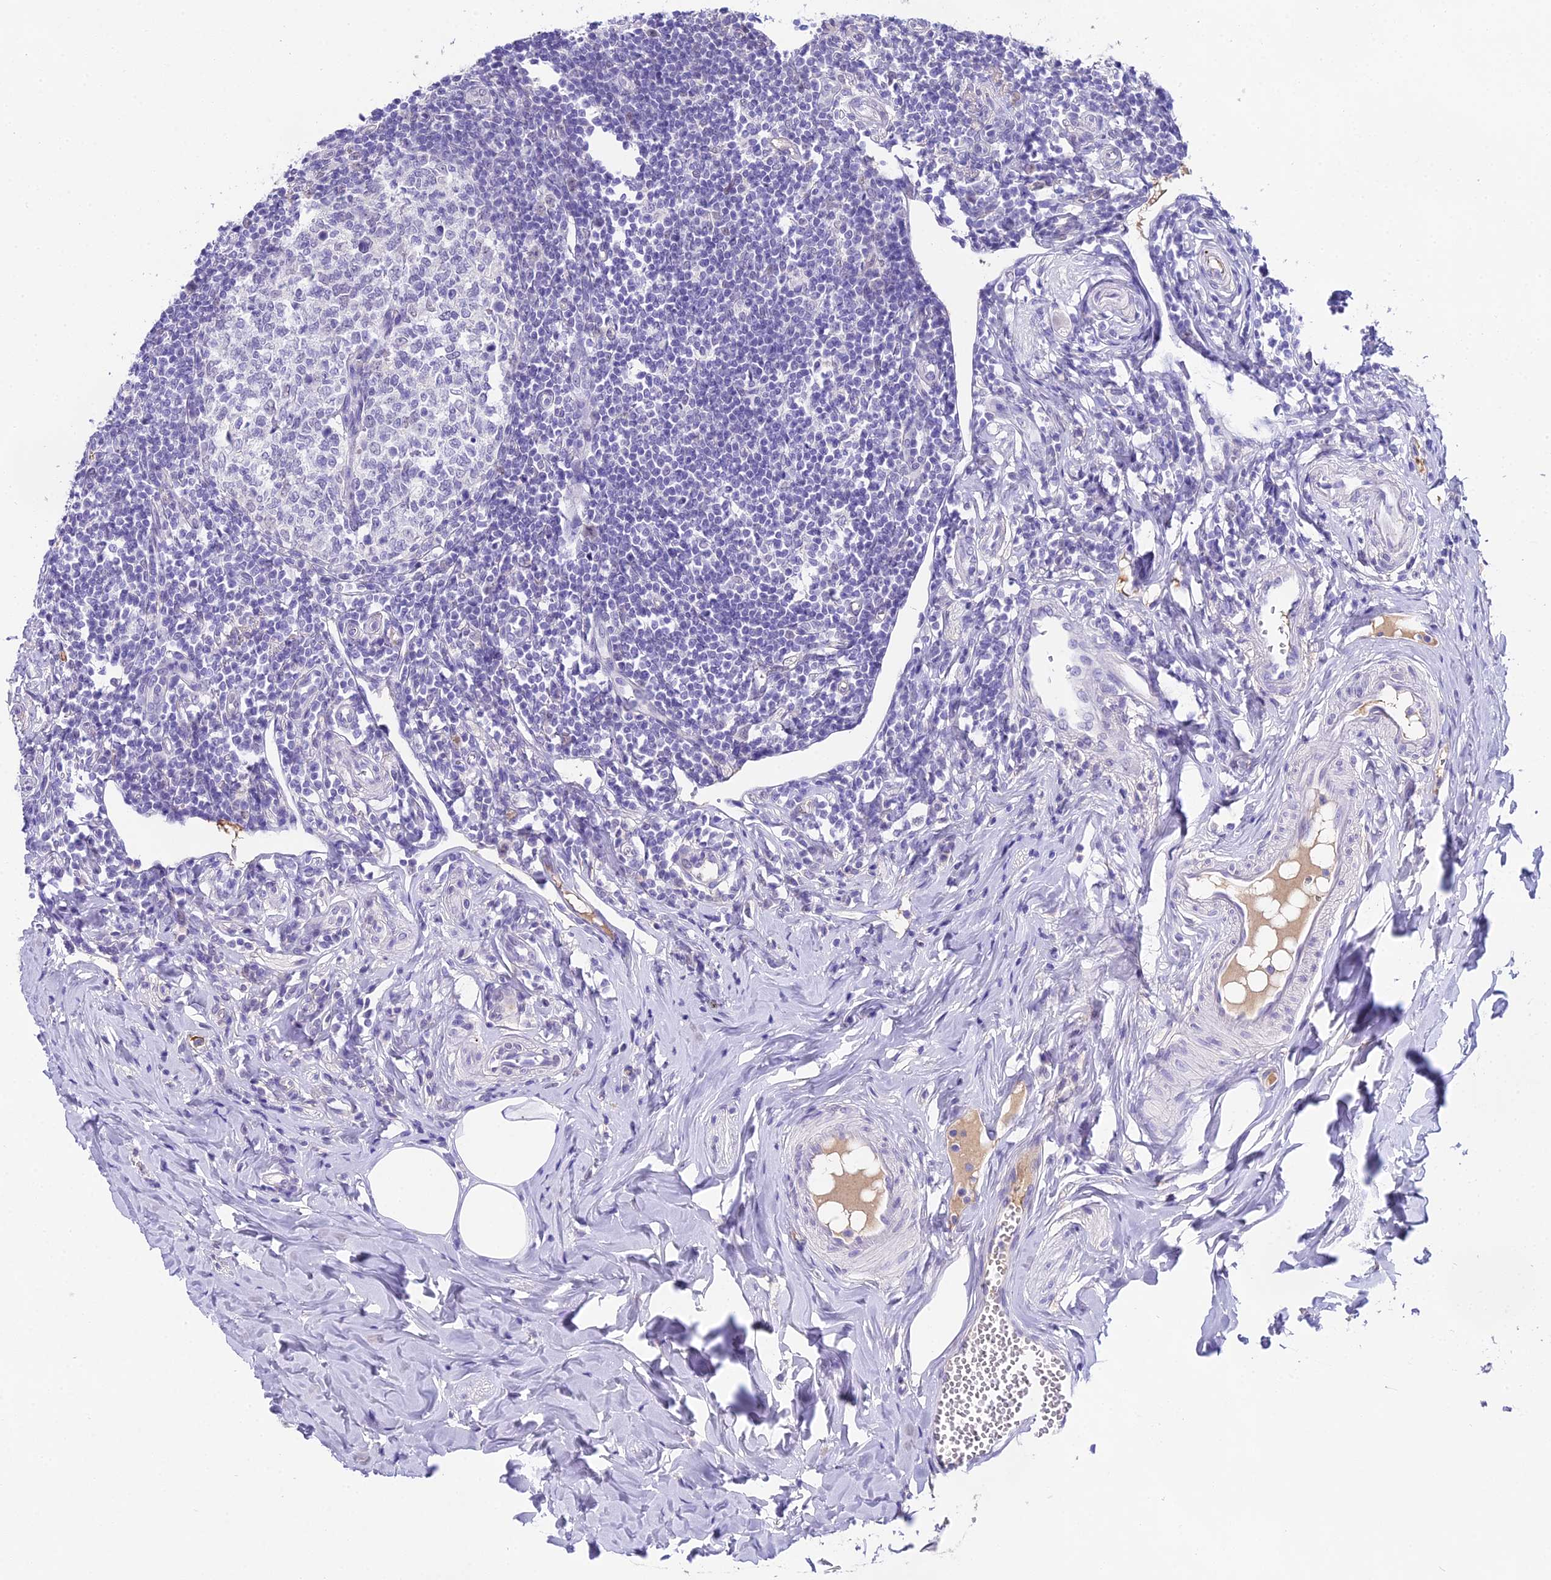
{"staining": {"intensity": "moderate", "quantity": ">75%", "location": "nuclear"}, "tissue": "appendix", "cell_type": "Glandular cells", "image_type": "normal", "snomed": [{"axis": "morphology", "description": "Normal tissue, NOS"}, {"axis": "topography", "description": "Appendix"}], "caption": "Moderate nuclear positivity is appreciated in about >75% of glandular cells in normal appendix.", "gene": "MAT2A", "patient": {"sex": "female", "age": 33}}